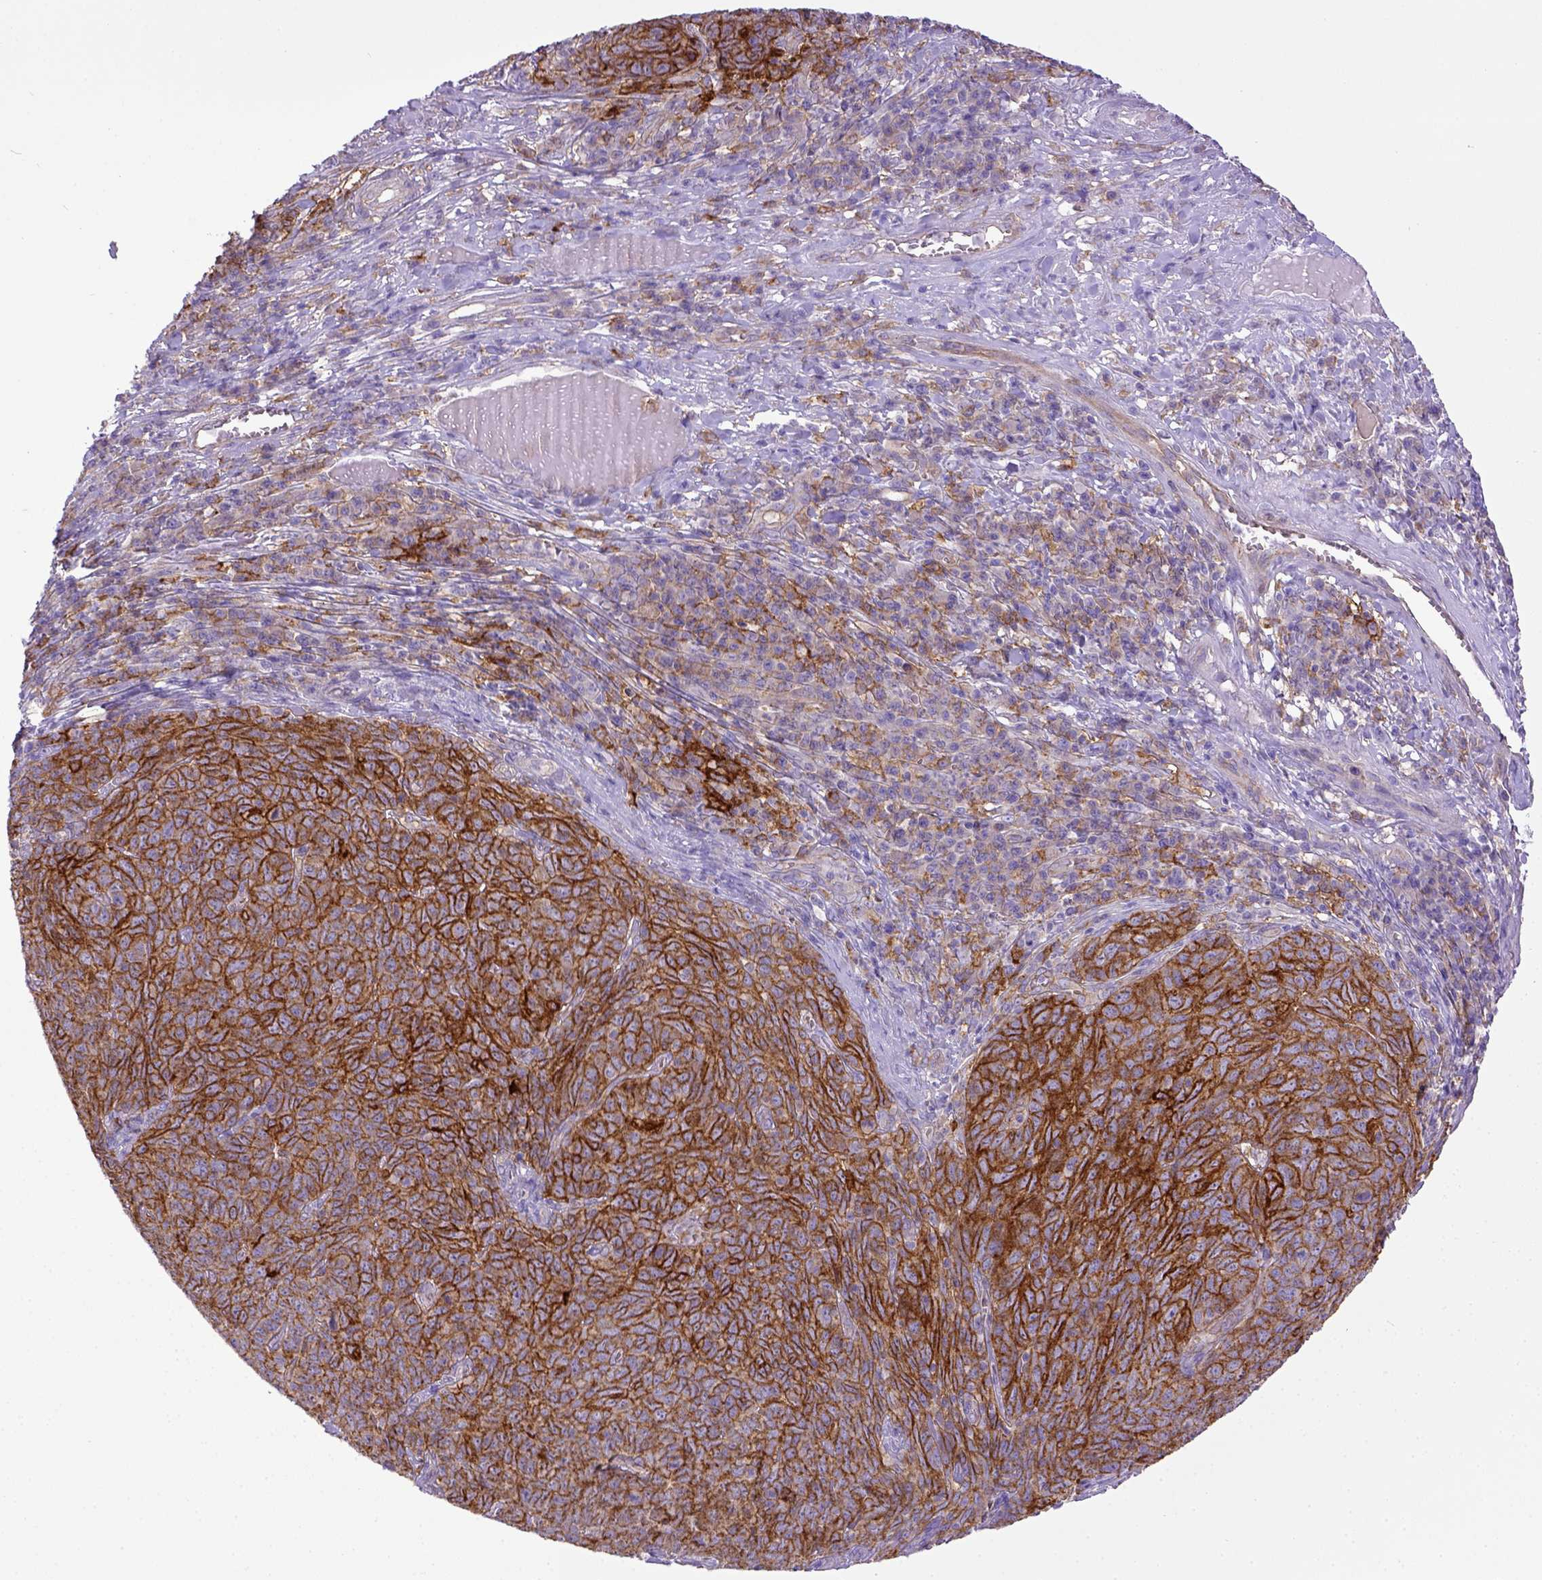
{"staining": {"intensity": "strong", "quantity": ">75%", "location": "cytoplasmic/membranous"}, "tissue": "skin cancer", "cell_type": "Tumor cells", "image_type": "cancer", "snomed": [{"axis": "morphology", "description": "Squamous cell carcinoma, NOS"}, {"axis": "topography", "description": "Skin"}, {"axis": "topography", "description": "Anal"}], "caption": "Immunohistochemical staining of human squamous cell carcinoma (skin) demonstrates strong cytoplasmic/membranous protein expression in about >75% of tumor cells.", "gene": "CD40", "patient": {"sex": "female", "age": 51}}